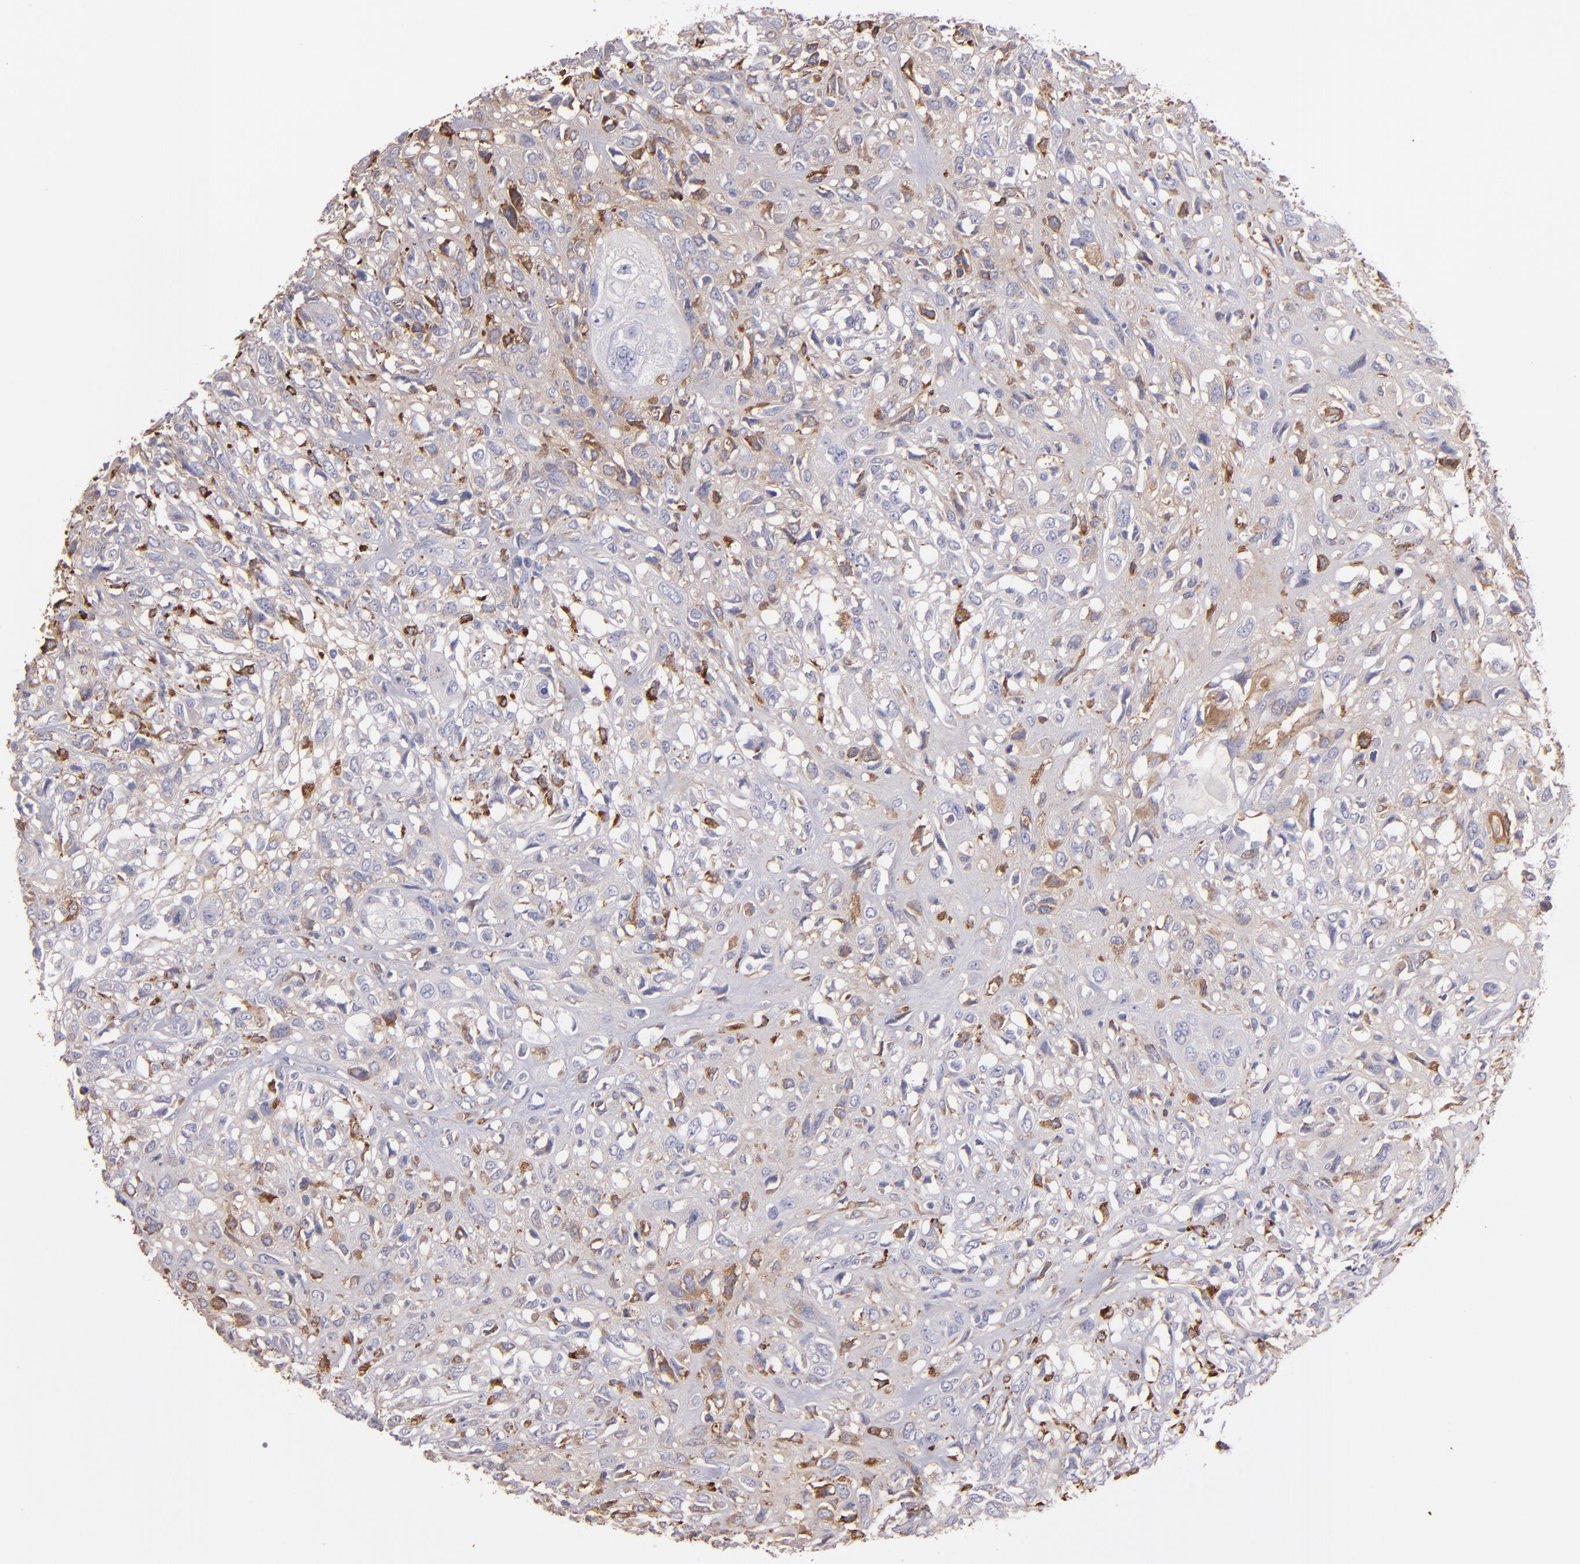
{"staining": {"intensity": "weak", "quantity": "<25%", "location": "cytoplasmic/membranous"}, "tissue": "head and neck cancer", "cell_type": "Tumor cells", "image_type": "cancer", "snomed": [{"axis": "morphology", "description": "Neoplasm, malignant, NOS"}, {"axis": "topography", "description": "Salivary gland"}, {"axis": "topography", "description": "Head-Neck"}], "caption": "Photomicrograph shows no significant protein staining in tumor cells of head and neck cancer (malignant neoplasm). (Brightfield microscopy of DAB (3,3'-diaminobenzidine) immunohistochemistry at high magnification).", "gene": "C1QA", "patient": {"sex": "male", "age": 43}}